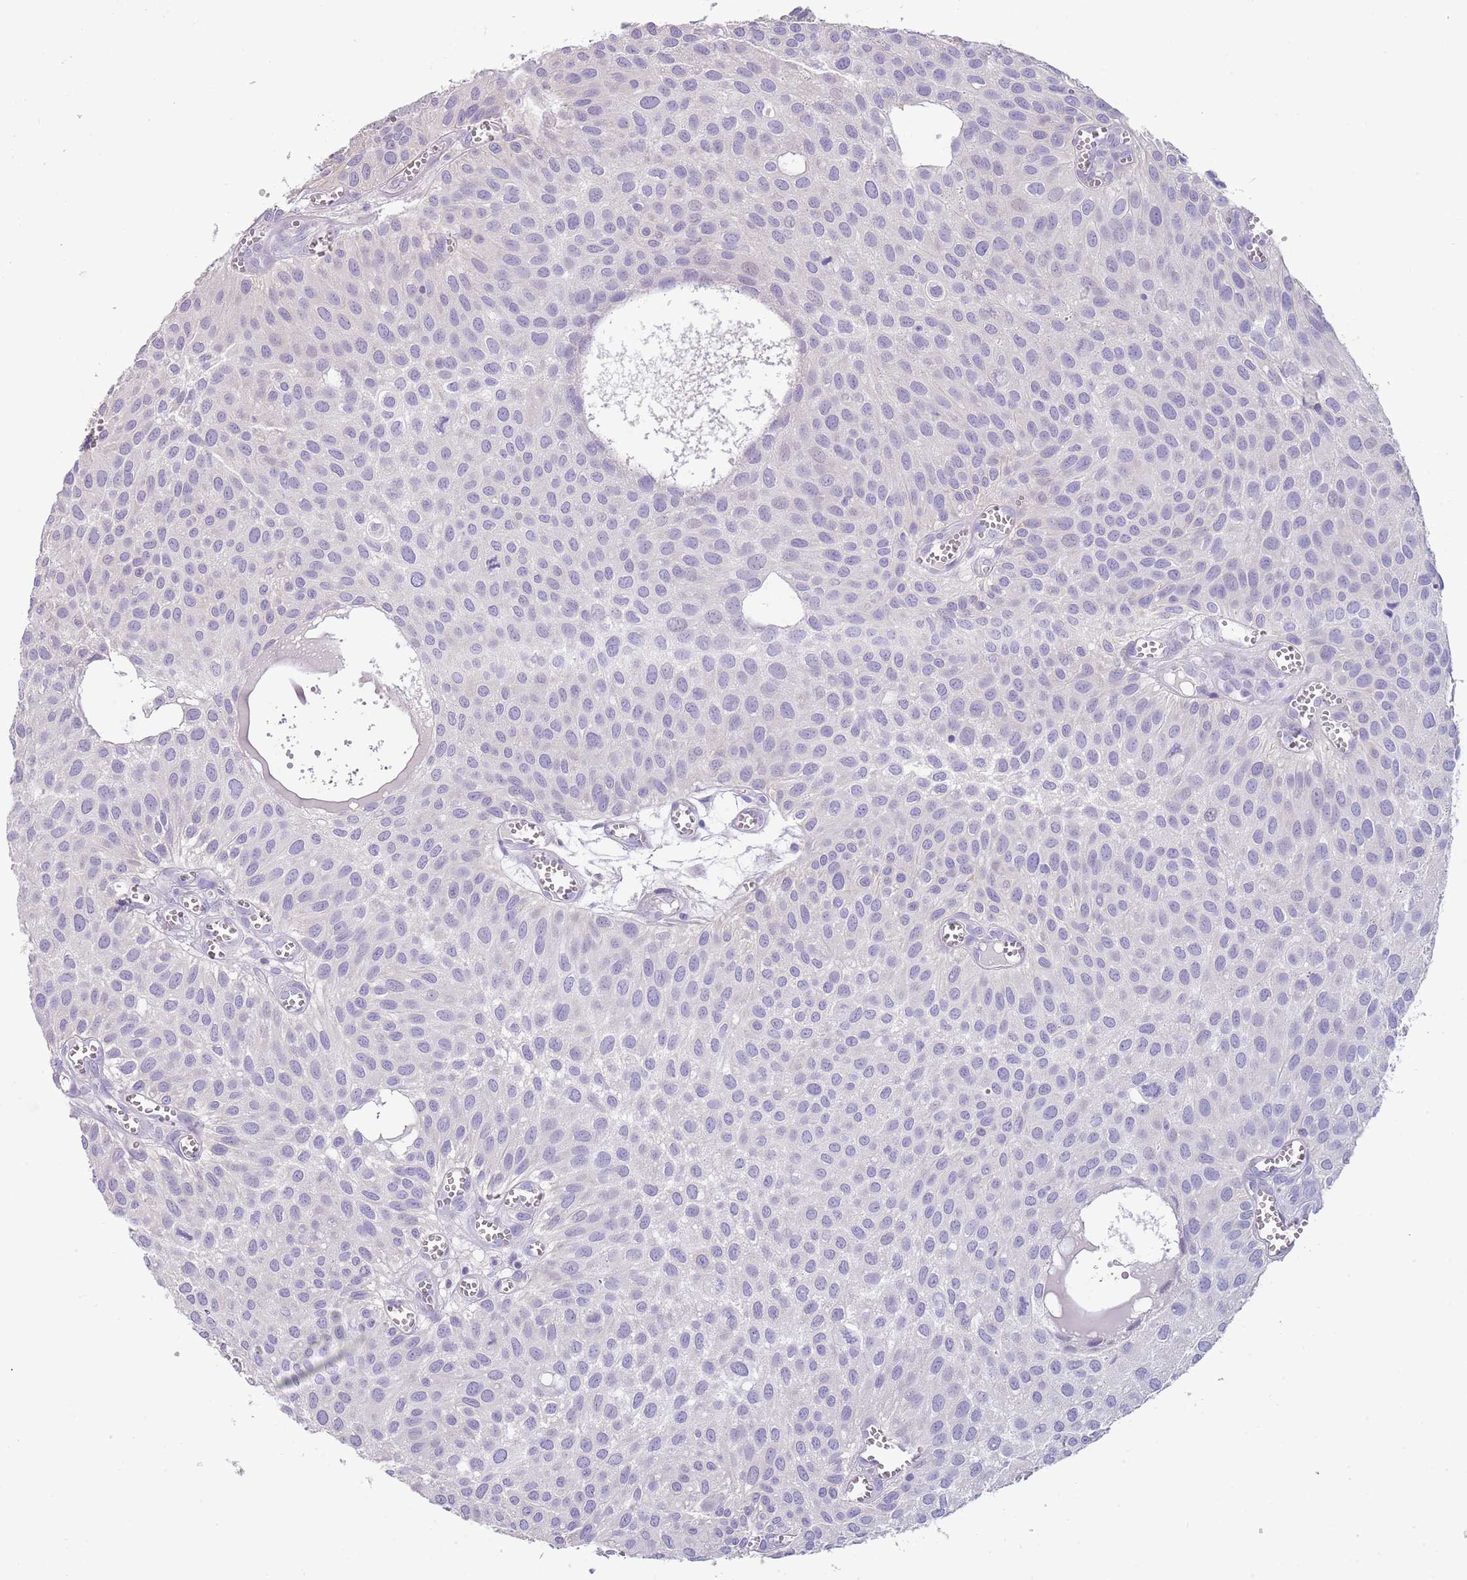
{"staining": {"intensity": "negative", "quantity": "none", "location": "none"}, "tissue": "urothelial cancer", "cell_type": "Tumor cells", "image_type": "cancer", "snomed": [{"axis": "morphology", "description": "Urothelial carcinoma, Low grade"}, {"axis": "topography", "description": "Urinary bladder"}], "caption": "This is an immunohistochemistry histopathology image of urothelial cancer. There is no expression in tumor cells.", "gene": "NBPF3", "patient": {"sex": "male", "age": 88}}